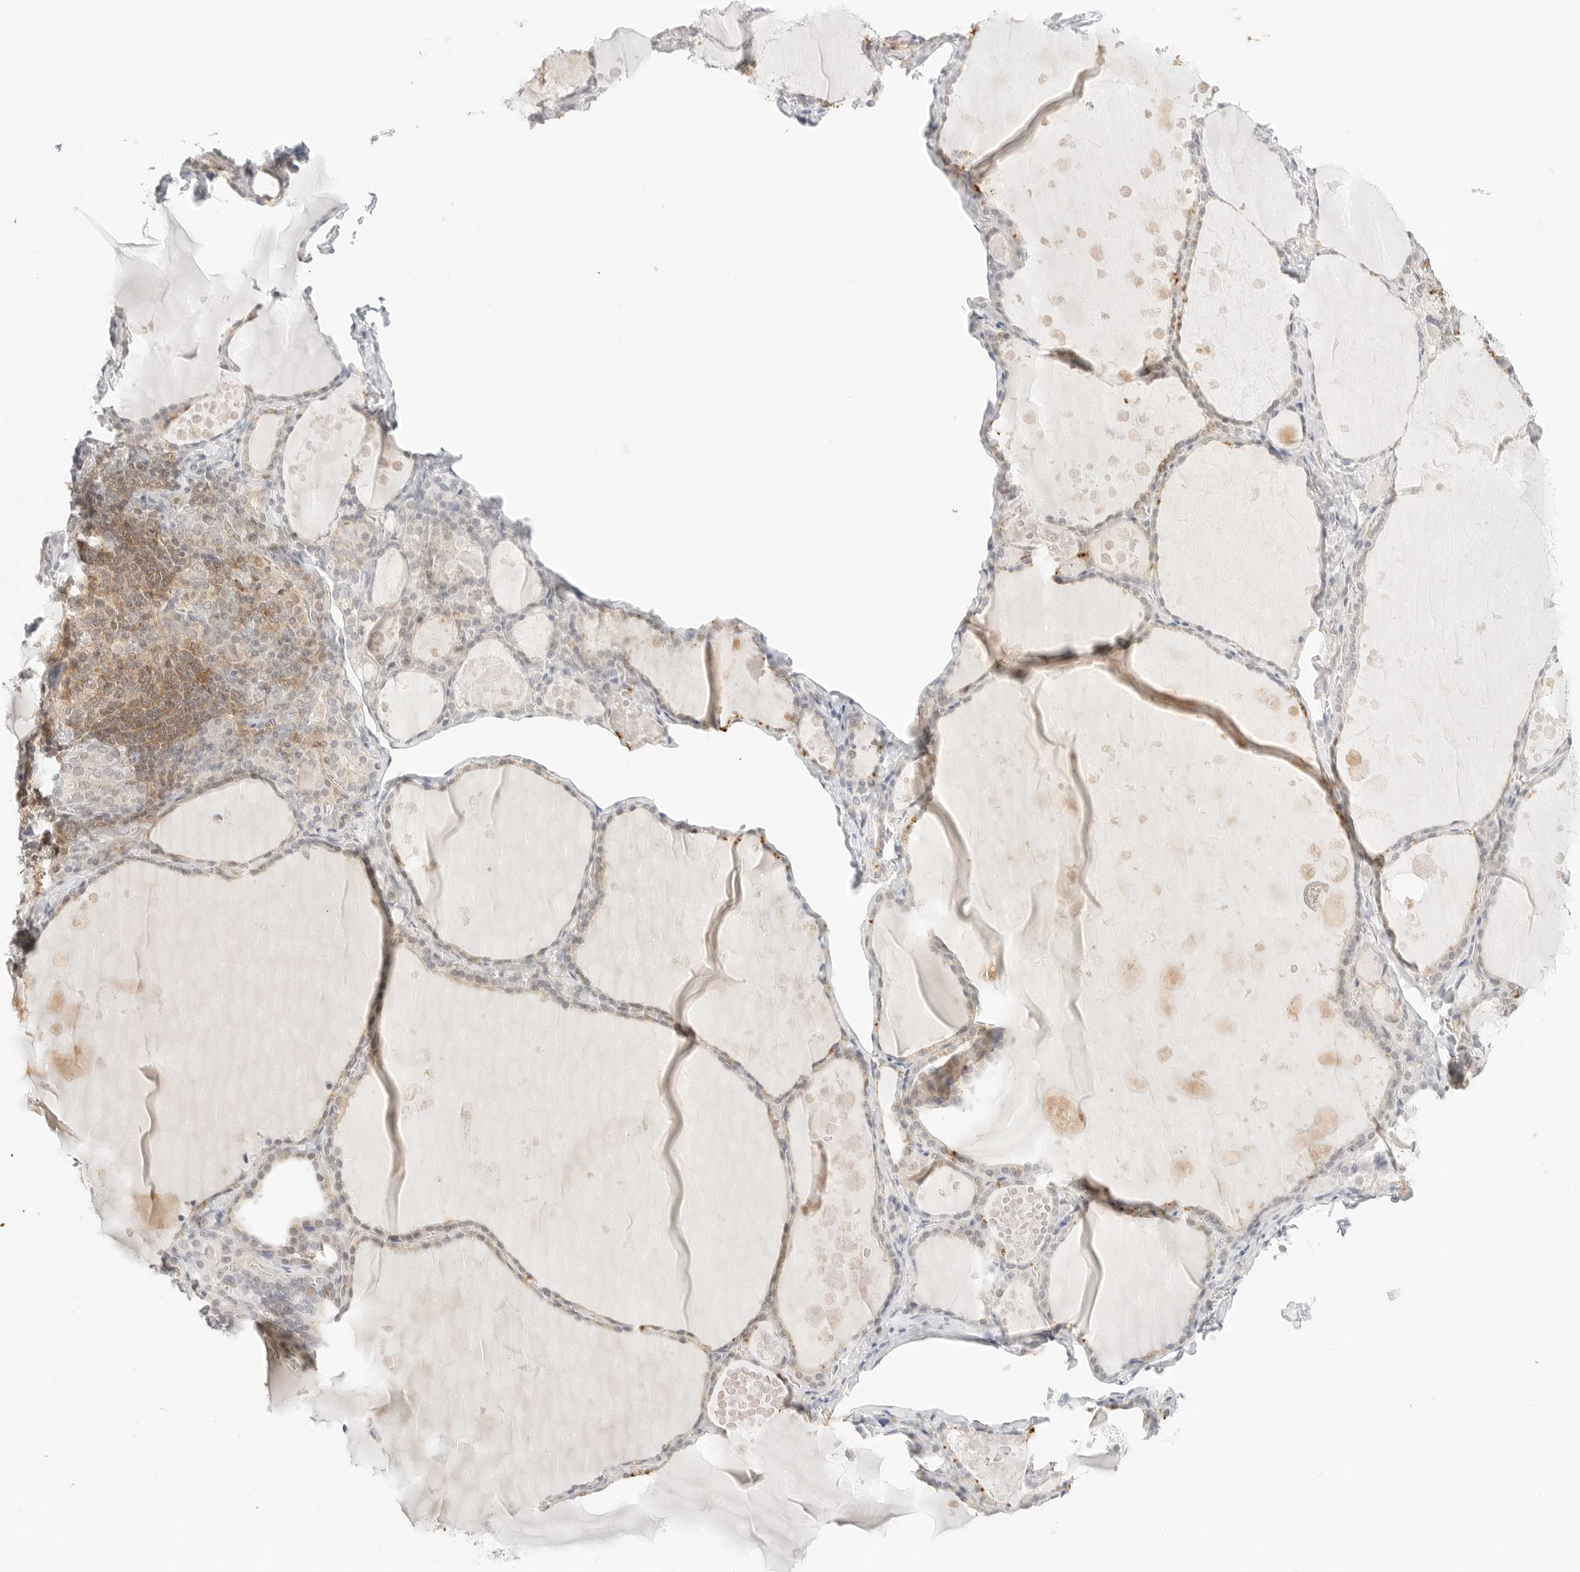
{"staining": {"intensity": "weak", "quantity": "25%-75%", "location": "cytoplasmic/membranous"}, "tissue": "thyroid gland", "cell_type": "Glandular cells", "image_type": "normal", "snomed": [{"axis": "morphology", "description": "Normal tissue, NOS"}, {"axis": "topography", "description": "Thyroid gland"}], "caption": "Immunohistochemistry of benign thyroid gland exhibits low levels of weak cytoplasmic/membranous expression in approximately 25%-75% of glandular cells. (Brightfield microscopy of DAB IHC at high magnification).", "gene": "GNAS", "patient": {"sex": "male", "age": 56}}